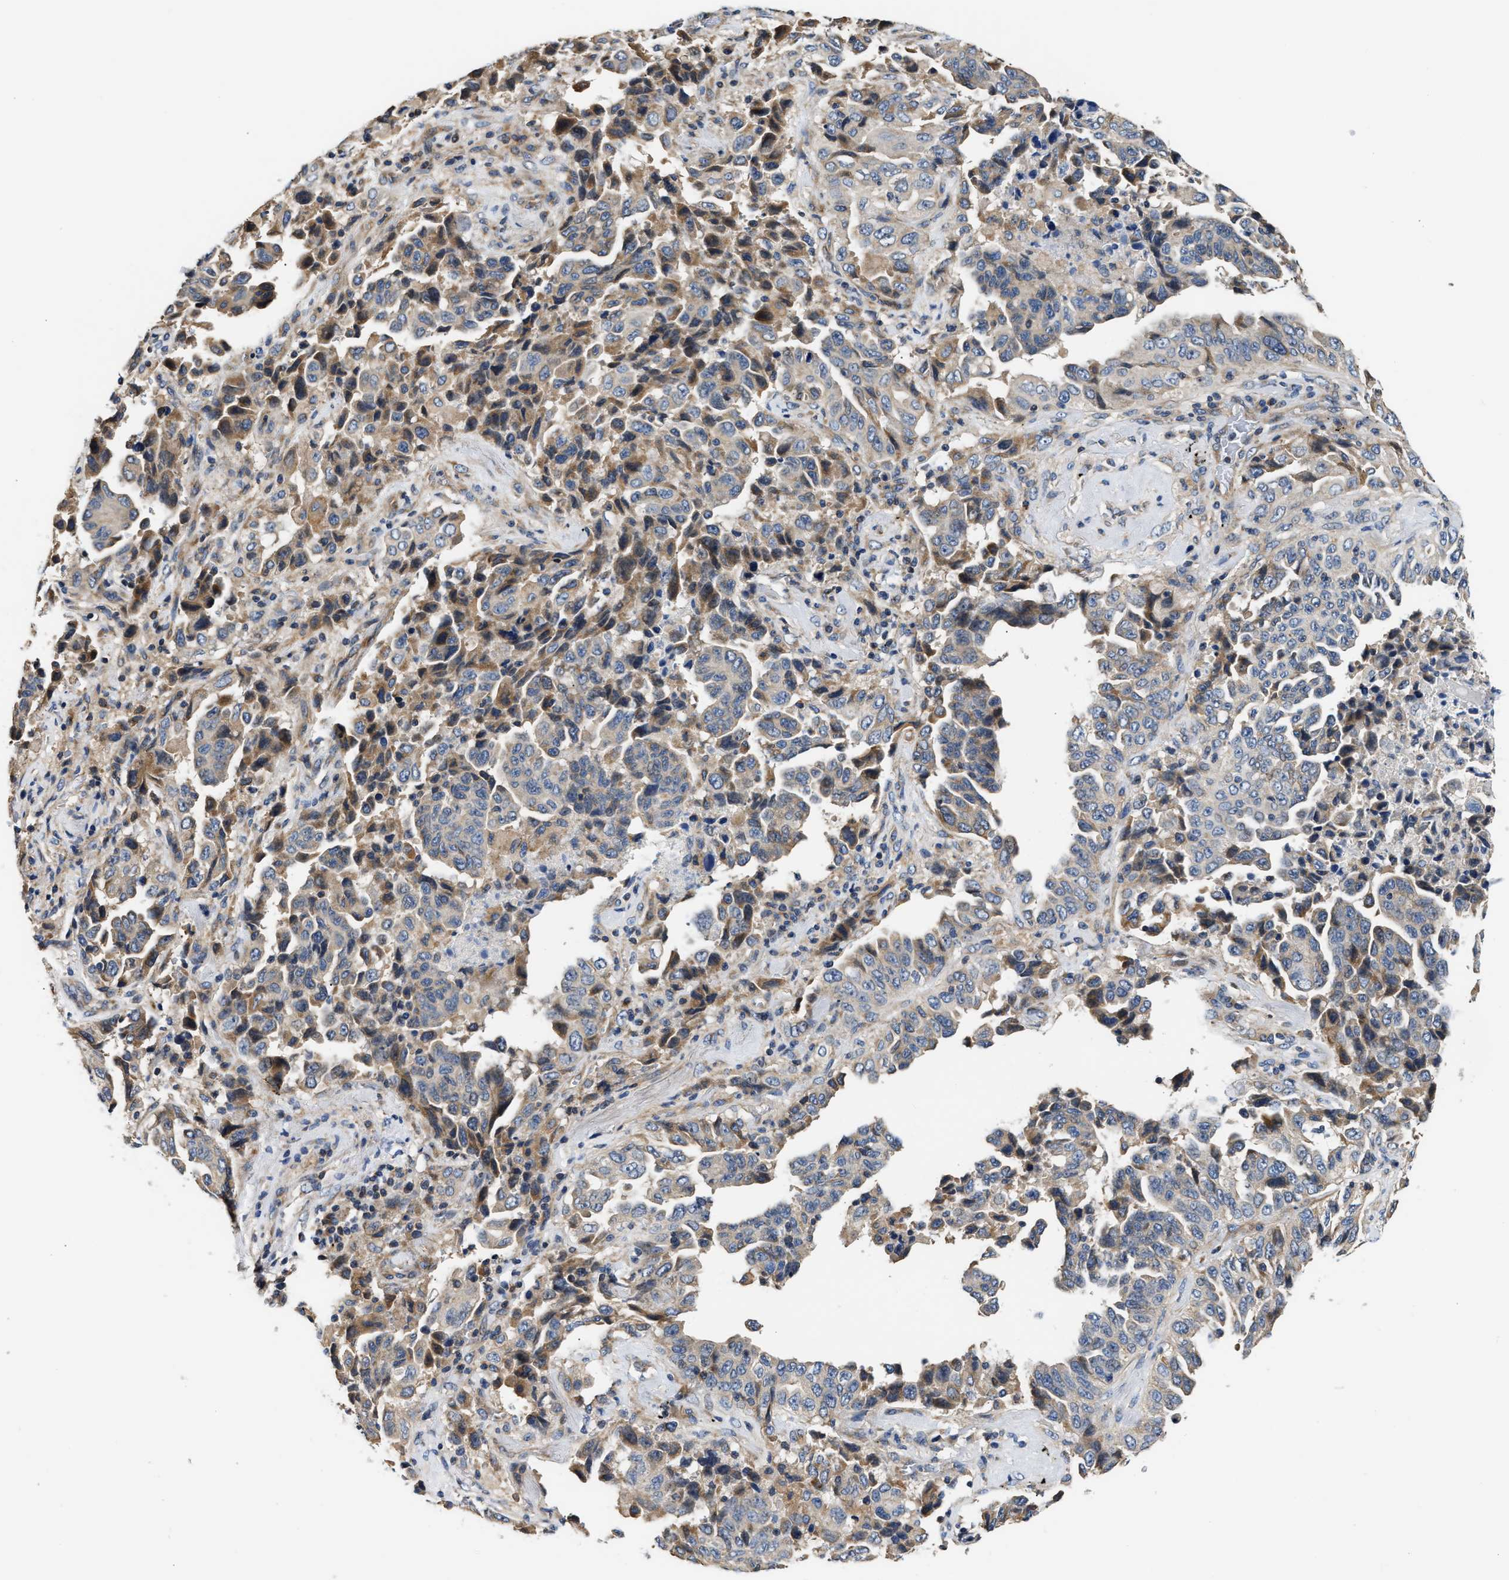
{"staining": {"intensity": "moderate", "quantity": "<25%", "location": "cytoplasmic/membranous"}, "tissue": "lung cancer", "cell_type": "Tumor cells", "image_type": "cancer", "snomed": [{"axis": "morphology", "description": "Adenocarcinoma, NOS"}, {"axis": "topography", "description": "Lung"}], "caption": "Brown immunohistochemical staining in lung cancer (adenocarcinoma) displays moderate cytoplasmic/membranous expression in approximately <25% of tumor cells.", "gene": "TEX2", "patient": {"sex": "female", "age": 51}}